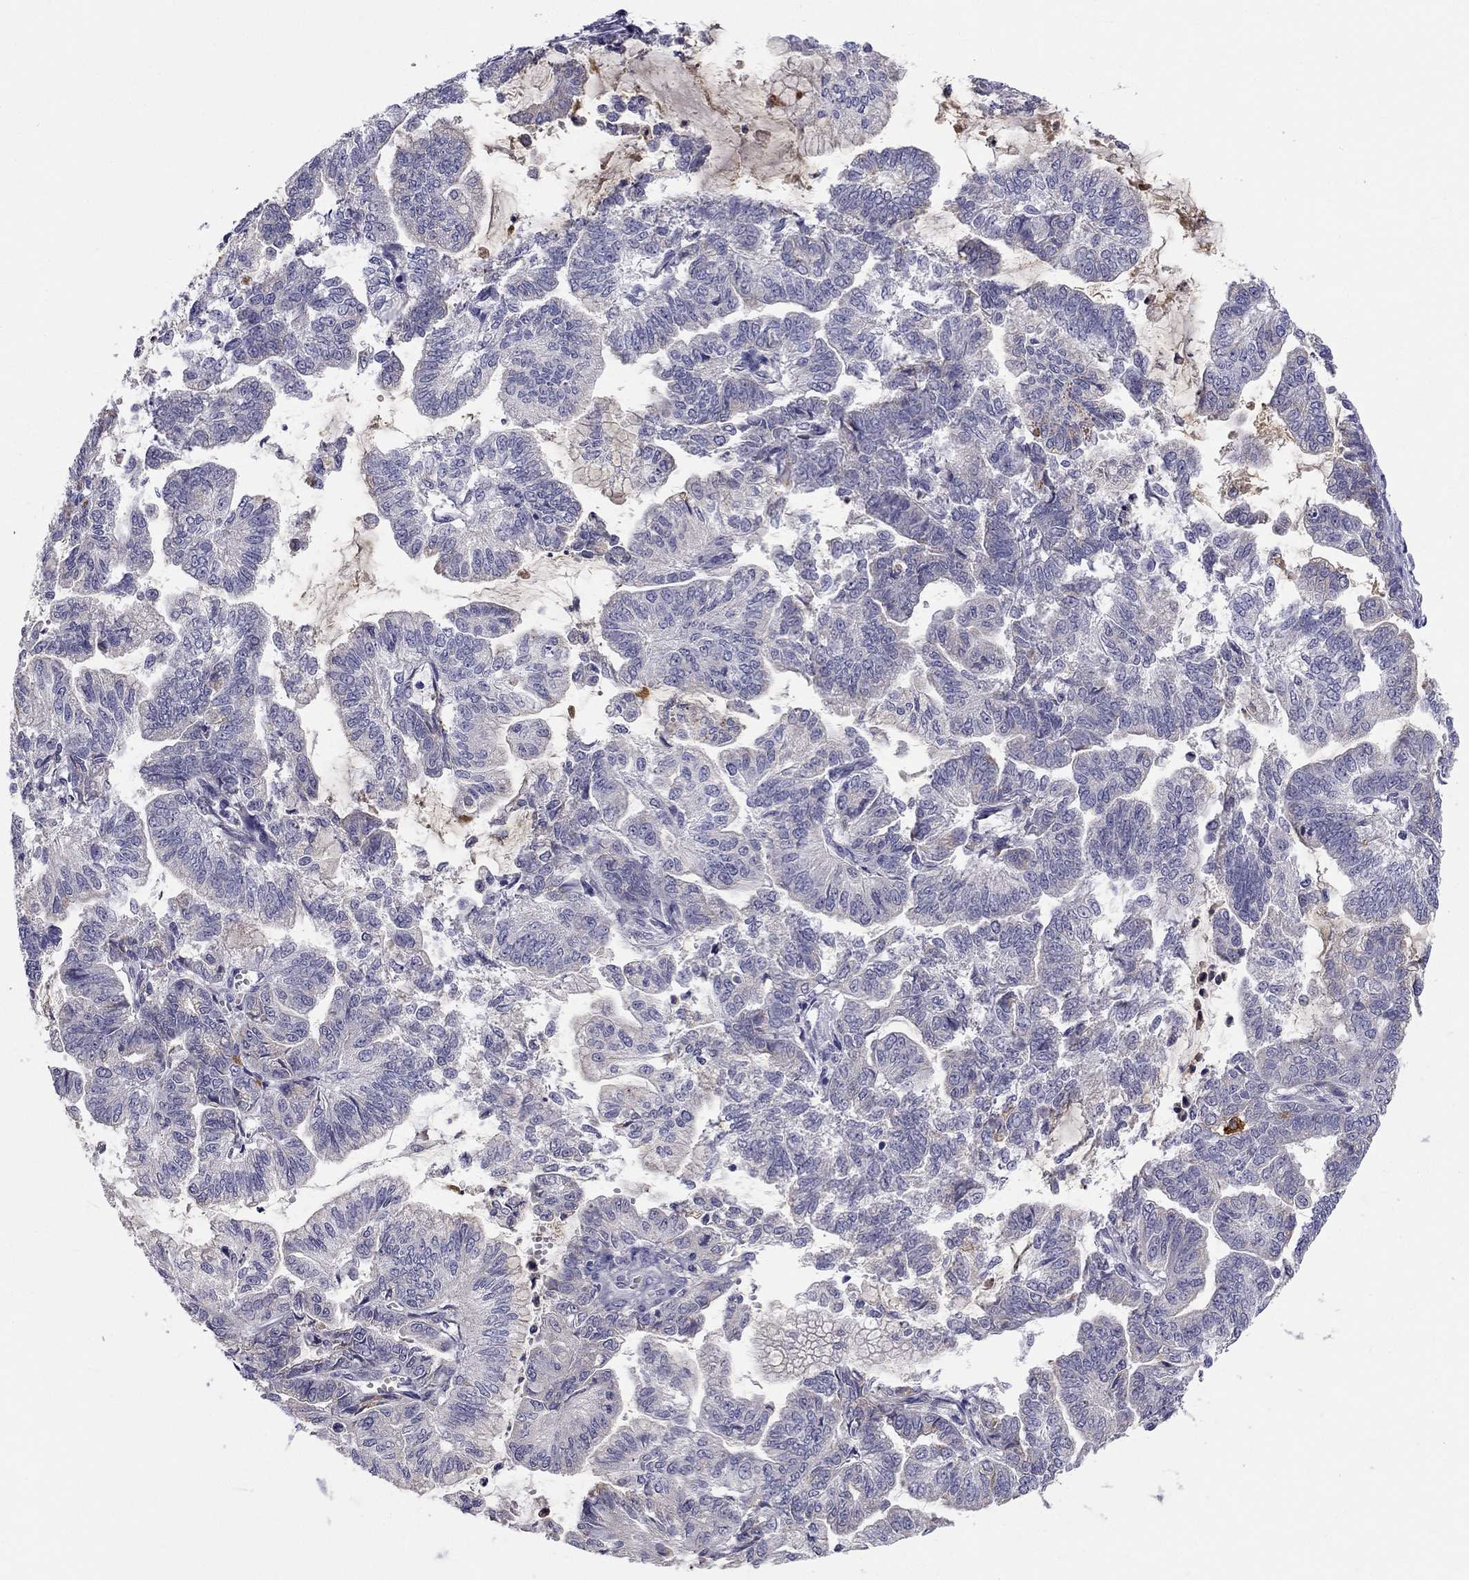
{"staining": {"intensity": "negative", "quantity": "none", "location": "none"}, "tissue": "stomach cancer", "cell_type": "Tumor cells", "image_type": "cancer", "snomed": [{"axis": "morphology", "description": "Adenocarcinoma, NOS"}, {"axis": "topography", "description": "Stomach"}], "caption": "This histopathology image is of stomach adenocarcinoma stained with immunohistochemistry (IHC) to label a protein in brown with the nuclei are counter-stained blue. There is no positivity in tumor cells.", "gene": "CLPSL2", "patient": {"sex": "male", "age": 83}}